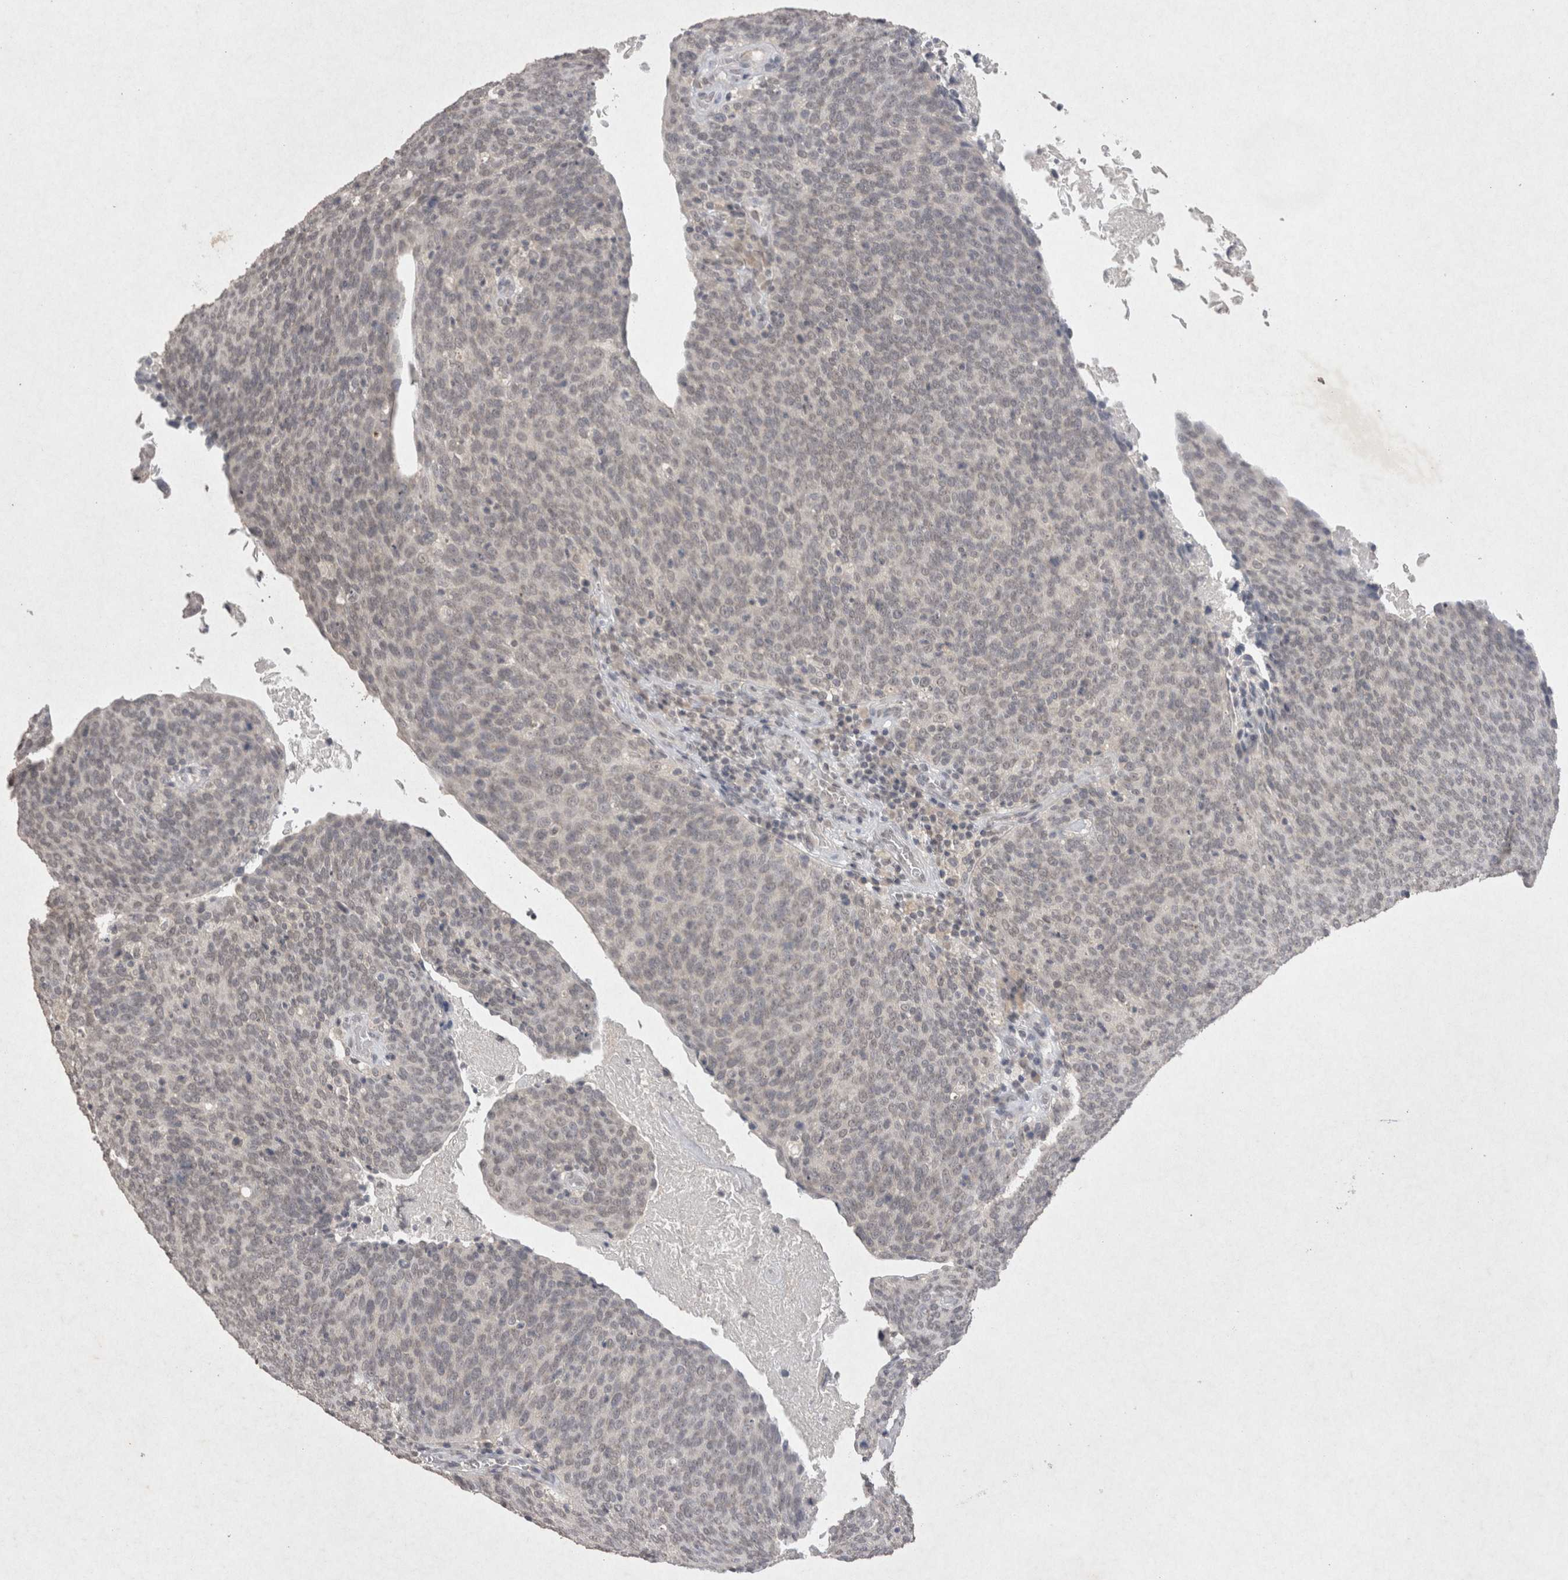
{"staining": {"intensity": "negative", "quantity": "none", "location": "none"}, "tissue": "head and neck cancer", "cell_type": "Tumor cells", "image_type": "cancer", "snomed": [{"axis": "morphology", "description": "Squamous cell carcinoma, NOS"}, {"axis": "morphology", "description": "Squamous cell carcinoma, metastatic, NOS"}, {"axis": "topography", "description": "Lymph node"}, {"axis": "topography", "description": "Head-Neck"}], "caption": "Protein analysis of head and neck cancer reveals no significant positivity in tumor cells.", "gene": "LYVE1", "patient": {"sex": "male", "age": 62}}